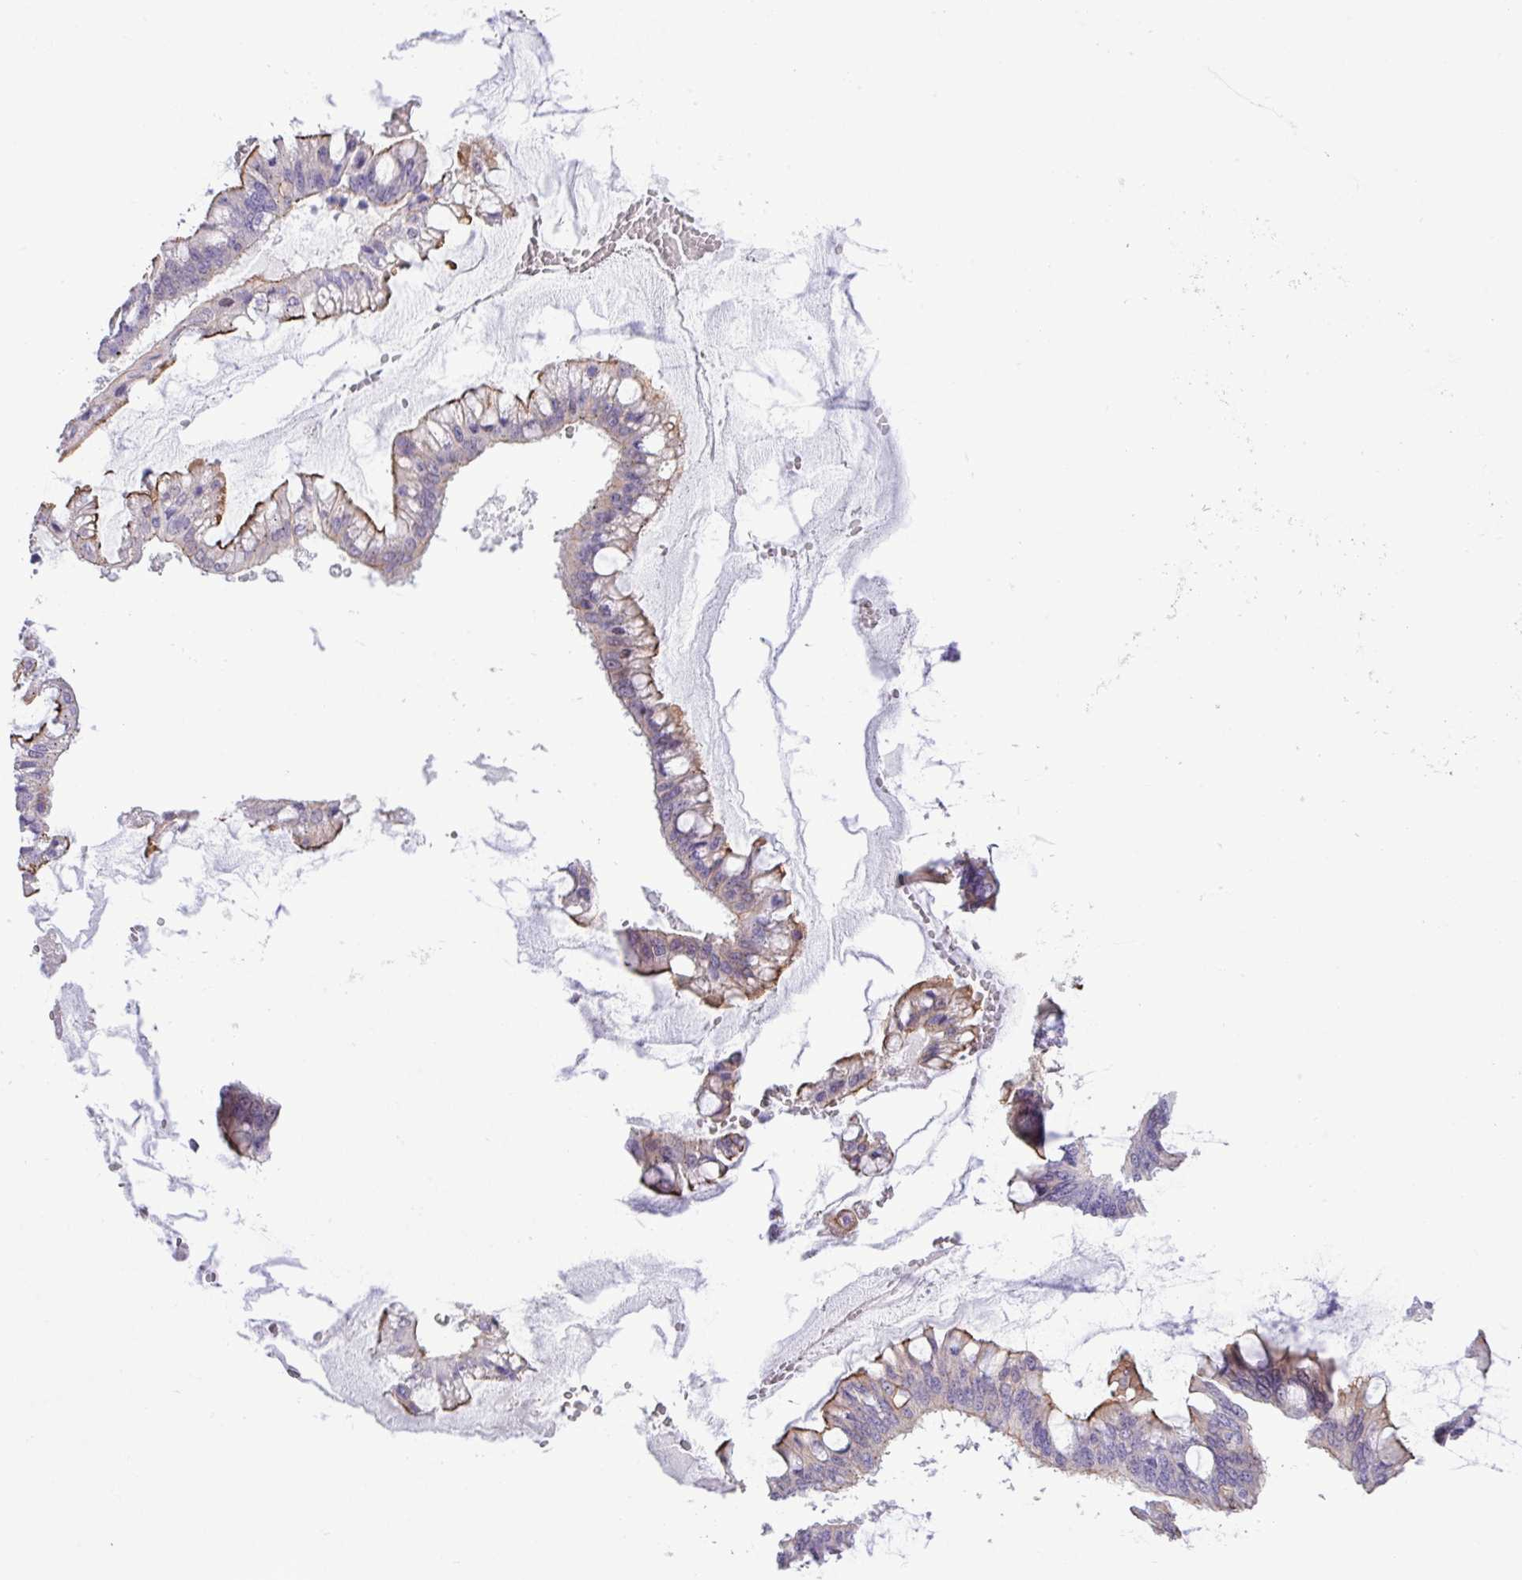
{"staining": {"intensity": "moderate", "quantity": "25%-75%", "location": "cytoplasmic/membranous"}, "tissue": "ovarian cancer", "cell_type": "Tumor cells", "image_type": "cancer", "snomed": [{"axis": "morphology", "description": "Cystadenocarcinoma, mucinous, NOS"}, {"axis": "topography", "description": "Ovary"}], "caption": "Immunohistochemistry staining of mucinous cystadenocarcinoma (ovarian), which demonstrates medium levels of moderate cytoplasmic/membranous staining in about 25%-75% of tumor cells indicating moderate cytoplasmic/membranous protein positivity. The staining was performed using DAB (brown) for protein detection and nuclei were counterstained in hematoxylin (blue).", "gene": "YLPM1", "patient": {"sex": "female", "age": 73}}